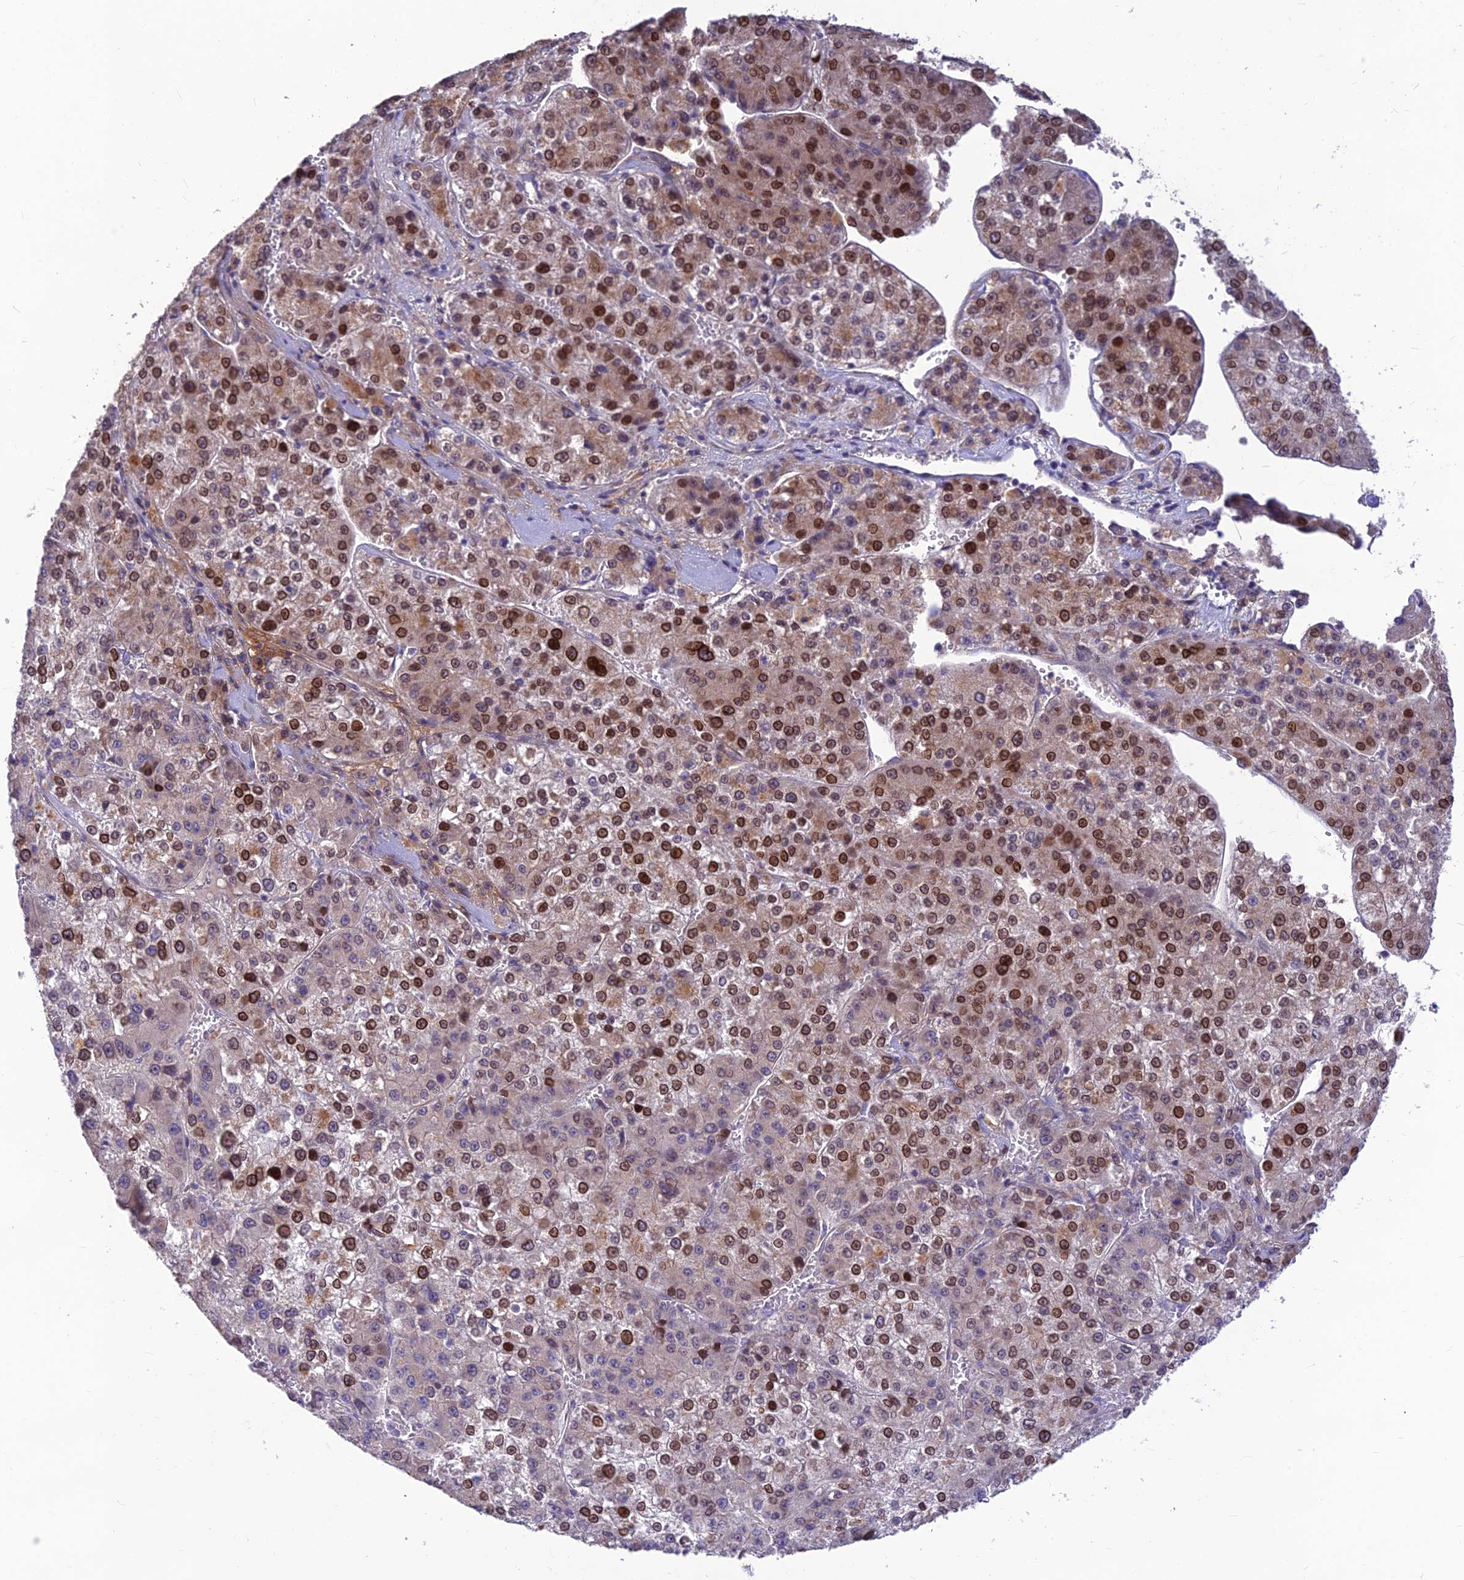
{"staining": {"intensity": "strong", "quantity": "25%-75%", "location": "cytoplasmic/membranous,nuclear"}, "tissue": "liver cancer", "cell_type": "Tumor cells", "image_type": "cancer", "snomed": [{"axis": "morphology", "description": "Carcinoma, Hepatocellular, NOS"}, {"axis": "topography", "description": "Liver"}], "caption": "The photomicrograph demonstrates staining of hepatocellular carcinoma (liver), revealing strong cytoplasmic/membranous and nuclear protein staining (brown color) within tumor cells. (brown staining indicates protein expression, while blue staining denotes nuclei).", "gene": "ST8SIA5", "patient": {"sex": "female", "age": 73}}